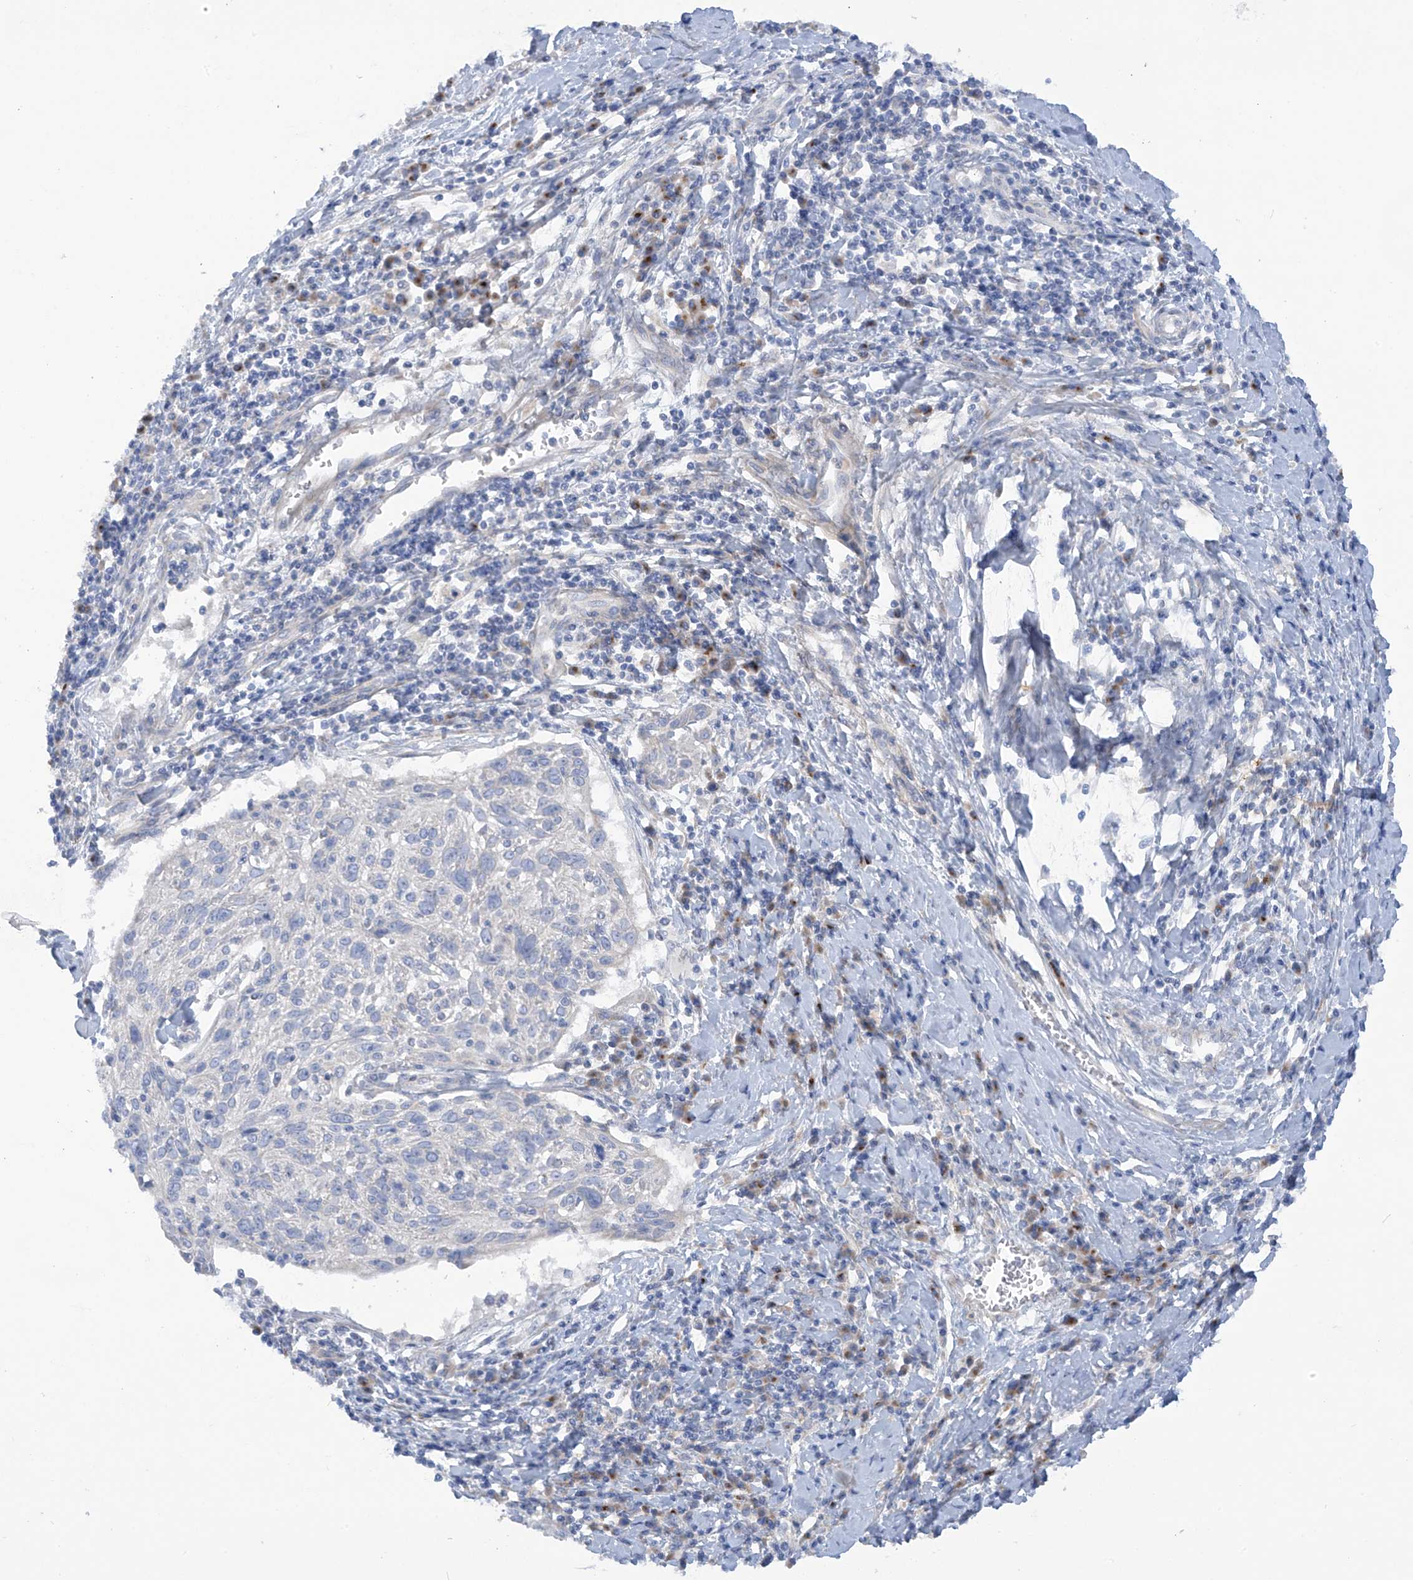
{"staining": {"intensity": "negative", "quantity": "none", "location": "none"}, "tissue": "cervical cancer", "cell_type": "Tumor cells", "image_type": "cancer", "snomed": [{"axis": "morphology", "description": "Squamous cell carcinoma, NOS"}, {"axis": "topography", "description": "Cervix"}], "caption": "This is a histopathology image of immunohistochemistry staining of cervical cancer, which shows no positivity in tumor cells.", "gene": "TRMT2B", "patient": {"sex": "female", "age": 51}}